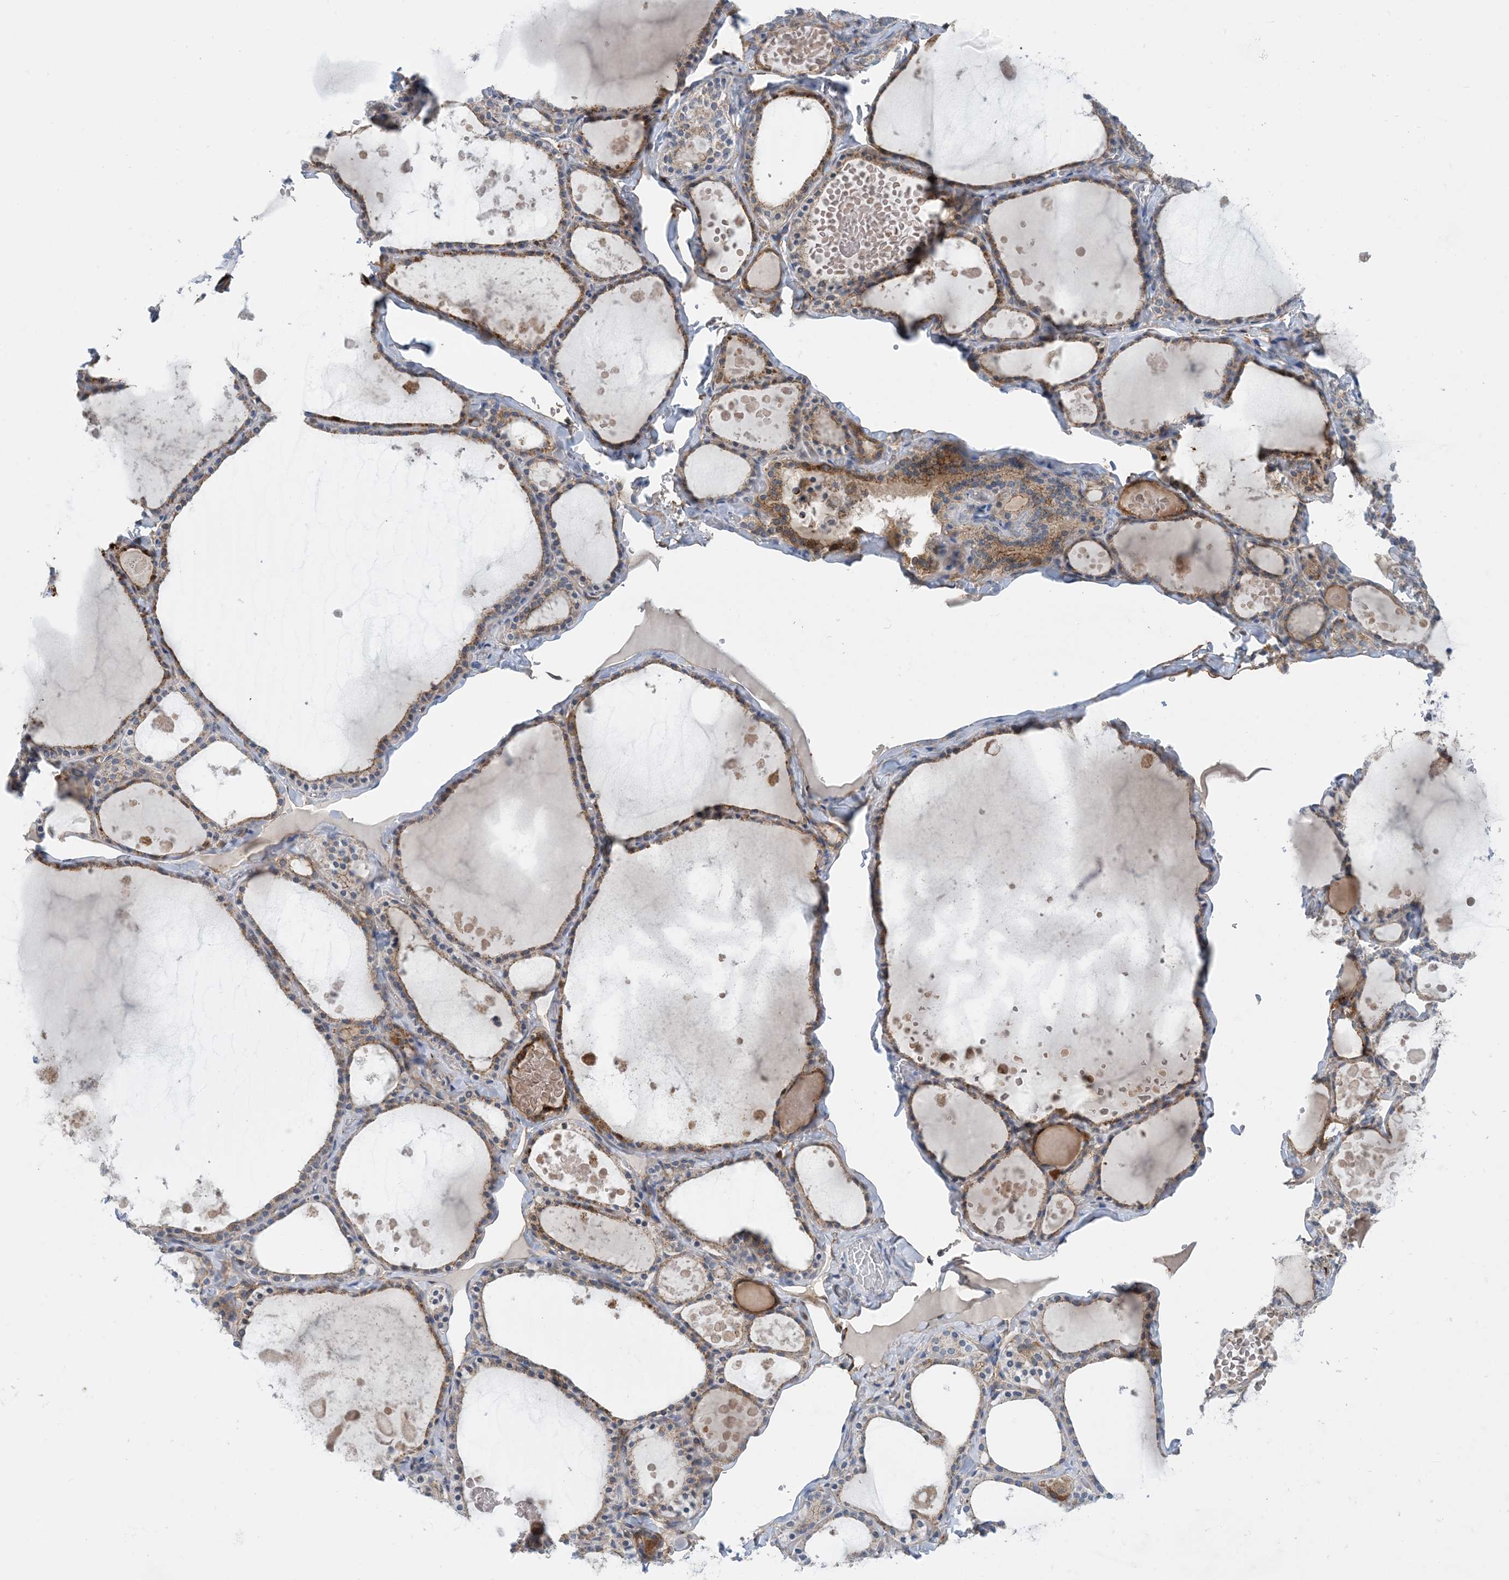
{"staining": {"intensity": "moderate", "quantity": ">75%", "location": "cytoplasmic/membranous"}, "tissue": "thyroid gland", "cell_type": "Glandular cells", "image_type": "normal", "snomed": [{"axis": "morphology", "description": "Normal tissue, NOS"}, {"axis": "topography", "description": "Thyroid gland"}], "caption": "Unremarkable thyroid gland shows moderate cytoplasmic/membranous positivity in about >75% of glandular cells.", "gene": "EIF2A", "patient": {"sex": "male", "age": 56}}